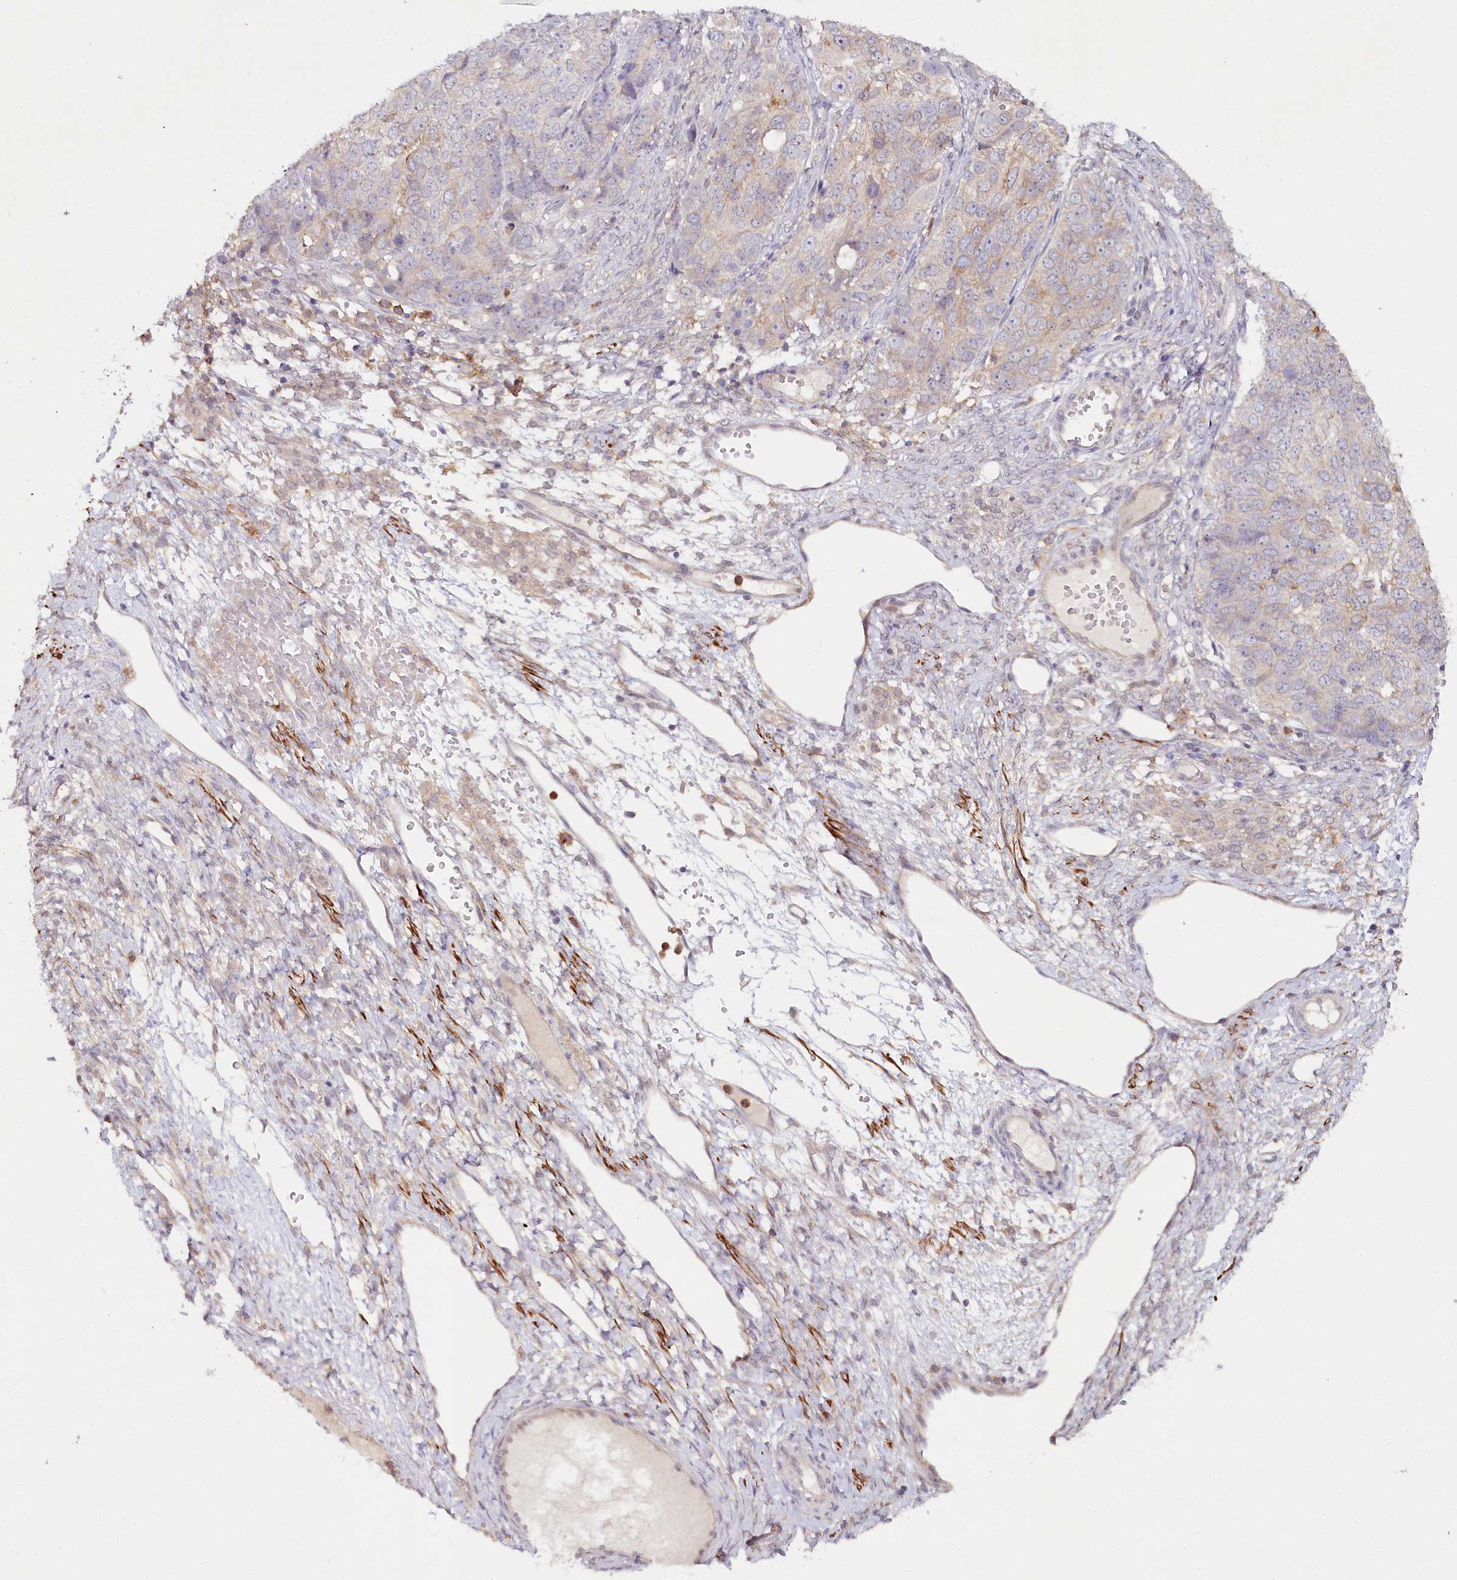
{"staining": {"intensity": "moderate", "quantity": "<25%", "location": "cytoplasmic/membranous"}, "tissue": "ovarian cancer", "cell_type": "Tumor cells", "image_type": "cancer", "snomed": [{"axis": "morphology", "description": "Carcinoma, endometroid"}, {"axis": "topography", "description": "Ovary"}], "caption": "Ovarian endometroid carcinoma was stained to show a protein in brown. There is low levels of moderate cytoplasmic/membranous positivity in approximately <25% of tumor cells.", "gene": "ALDH3B1", "patient": {"sex": "female", "age": 51}}